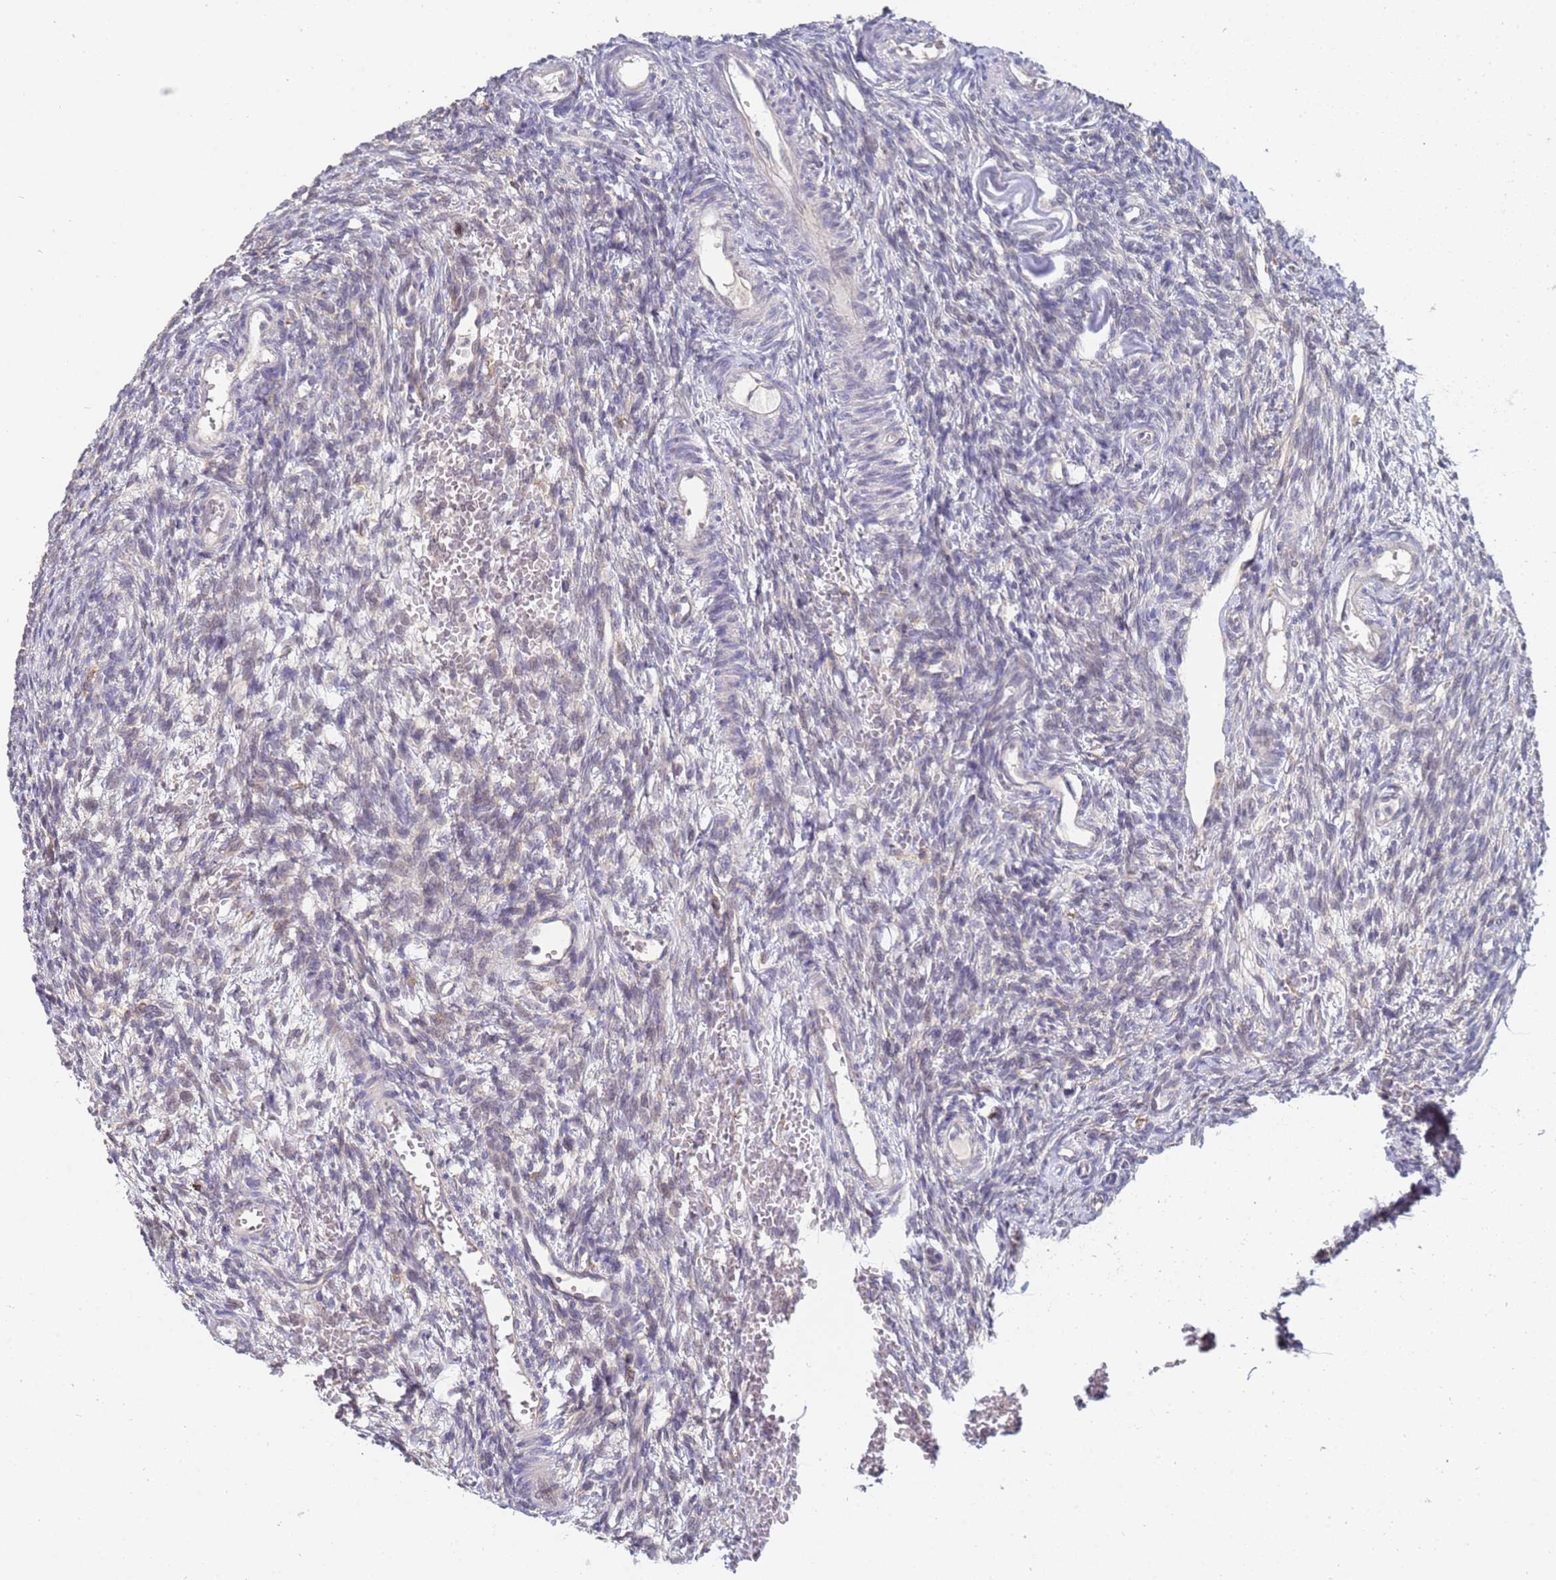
{"staining": {"intensity": "negative", "quantity": "none", "location": "none"}, "tissue": "ovary", "cell_type": "Ovarian stroma cells", "image_type": "normal", "snomed": [{"axis": "morphology", "description": "Normal tissue, NOS"}, {"axis": "topography", "description": "Ovary"}], "caption": "The photomicrograph displays no staining of ovarian stroma cells in unremarkable ovary.", "gene": "VRK2", "patient": {"sex": "female", "age": 39}}